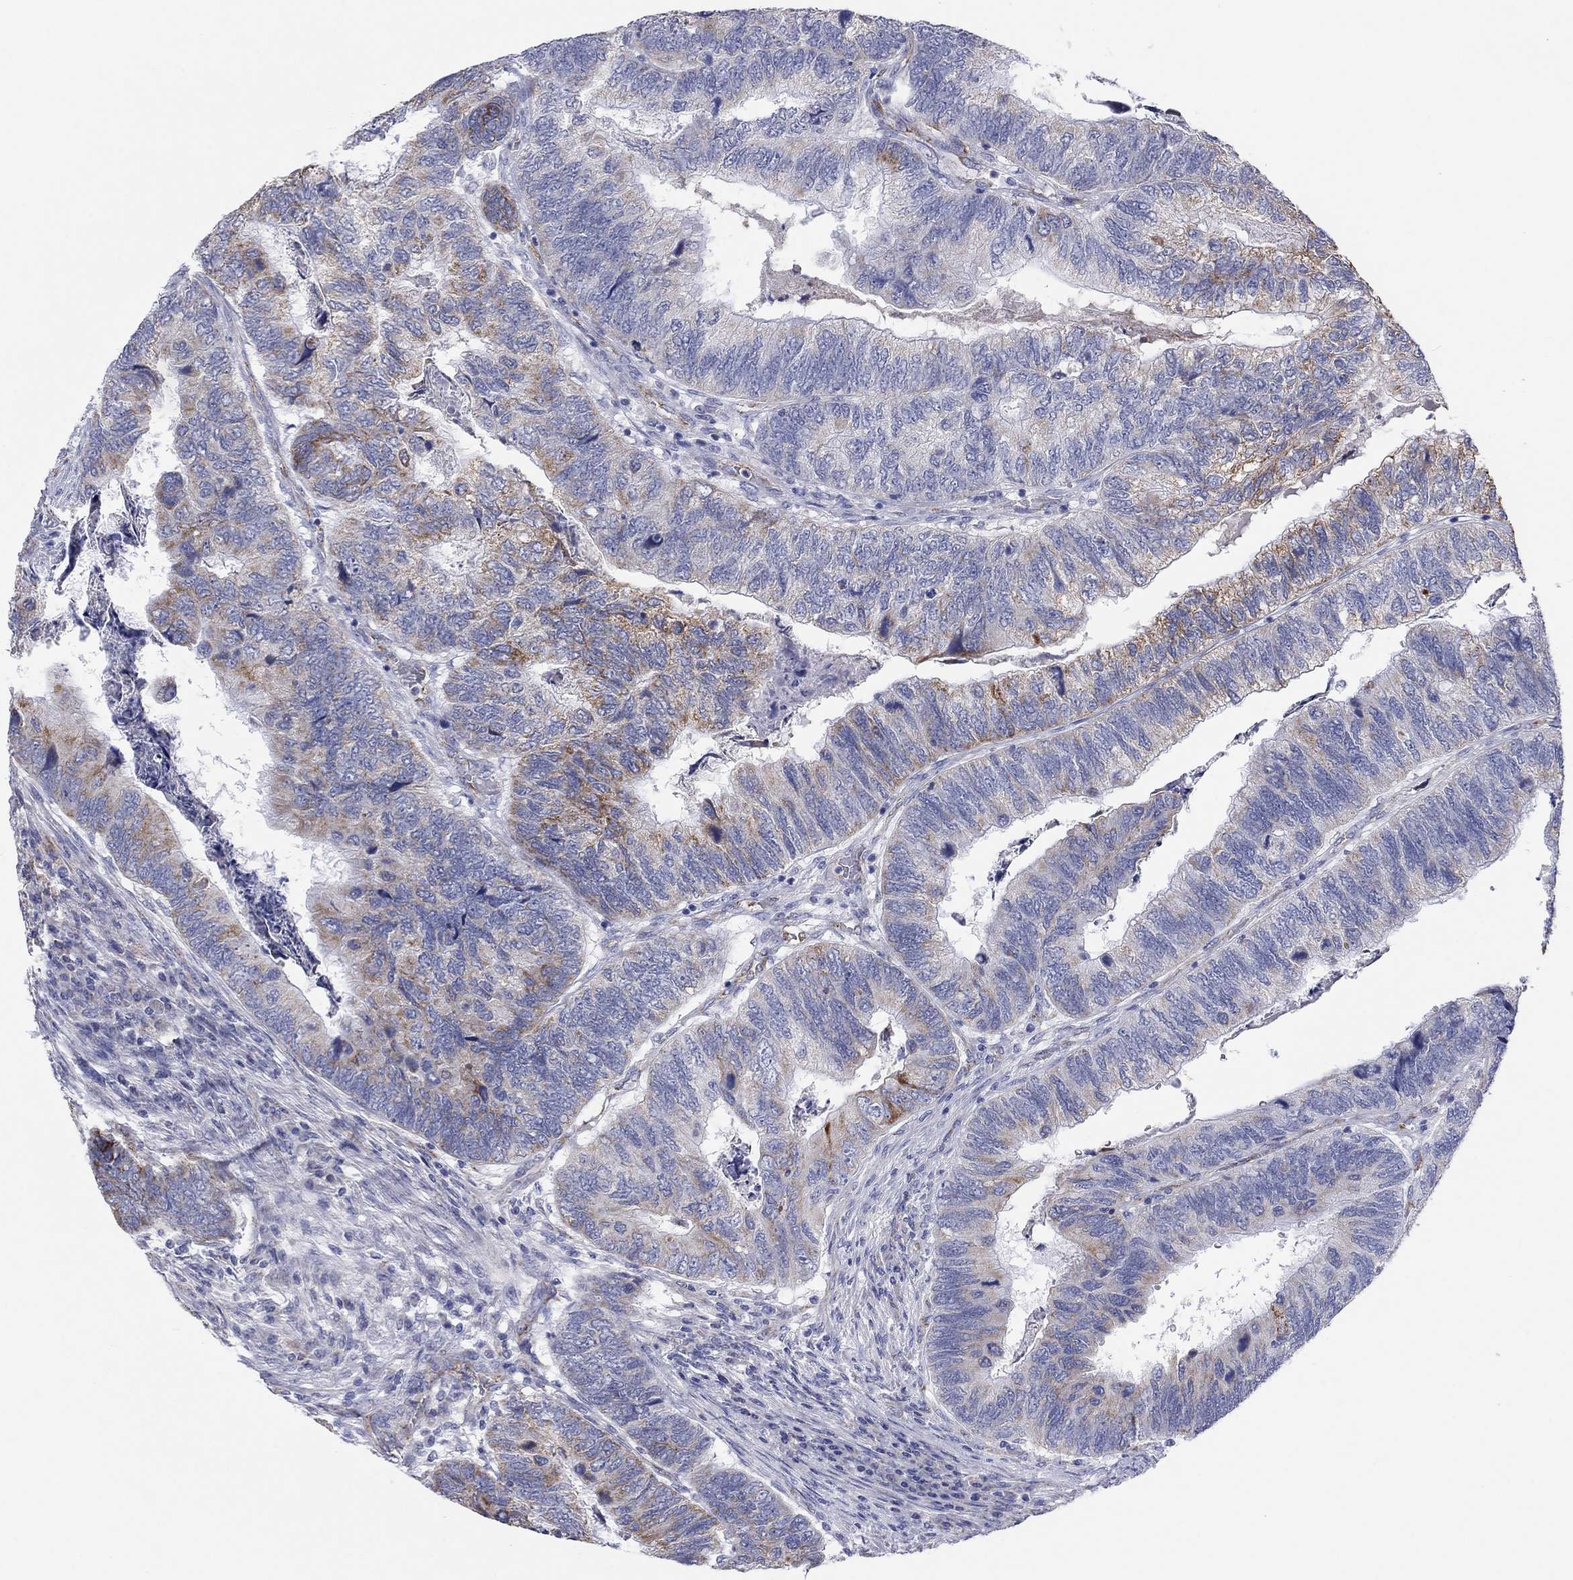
{"staining": {"intensity": "moderate", "quantity": "<25%", "location": "cytoplasmic/membranous"}, "tissue": "colorectal cancer", "cell_type": "Tumor cells", "image_type": "cancer", "snomed": [{"axis": "morphology", "description": "Adenocarcinoma, NOS"}, {"axis": "topography", "description": "Colon"}], "caption": "High-power microscopy captured an IHC micrograph of colorectal adenocarcinoma, revealing moderate cytoplasmic/membranous positivity in approximately <25% of tumor cells.", "gene": "MGST3", "patient": {"sex": "female", "age": 67}}